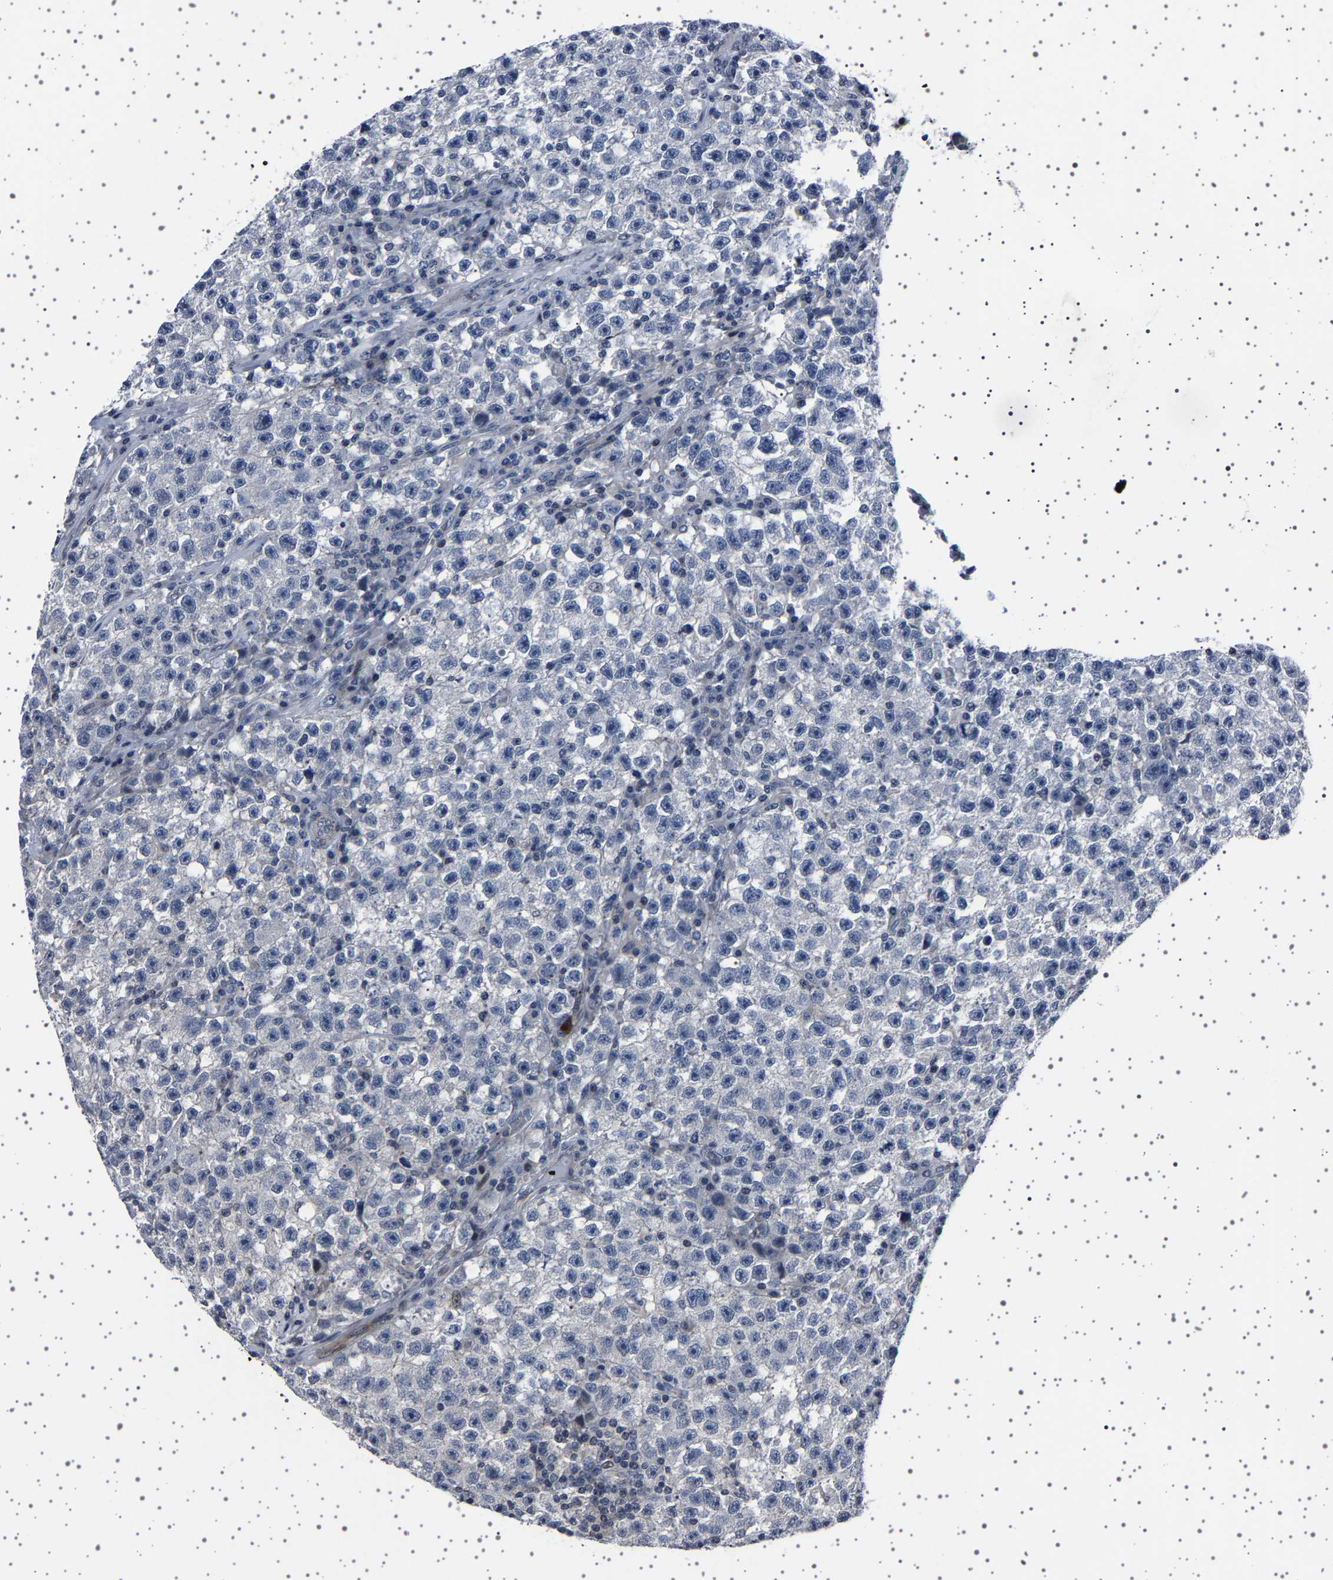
{"staining": {"intensity": "negative", "quantity": "none", "location": "none"}, "tissue": "testis cancer", "cell_type": "Tumor cells", "image_type": "cancer", "snomed": [{"axis": "morphology", "description": "Seminoma, NOS"}, {"axis": "topography", "description": "Testis"}], "caption": "The image demonstrates no significant expression in tumor cells of testis cancer (seminoma). (Immunohistochemistry (ihc), brightfield microscopy, high magnification).", "gene": "PAK5", "patient": {"sex": "male", "age": 22}}